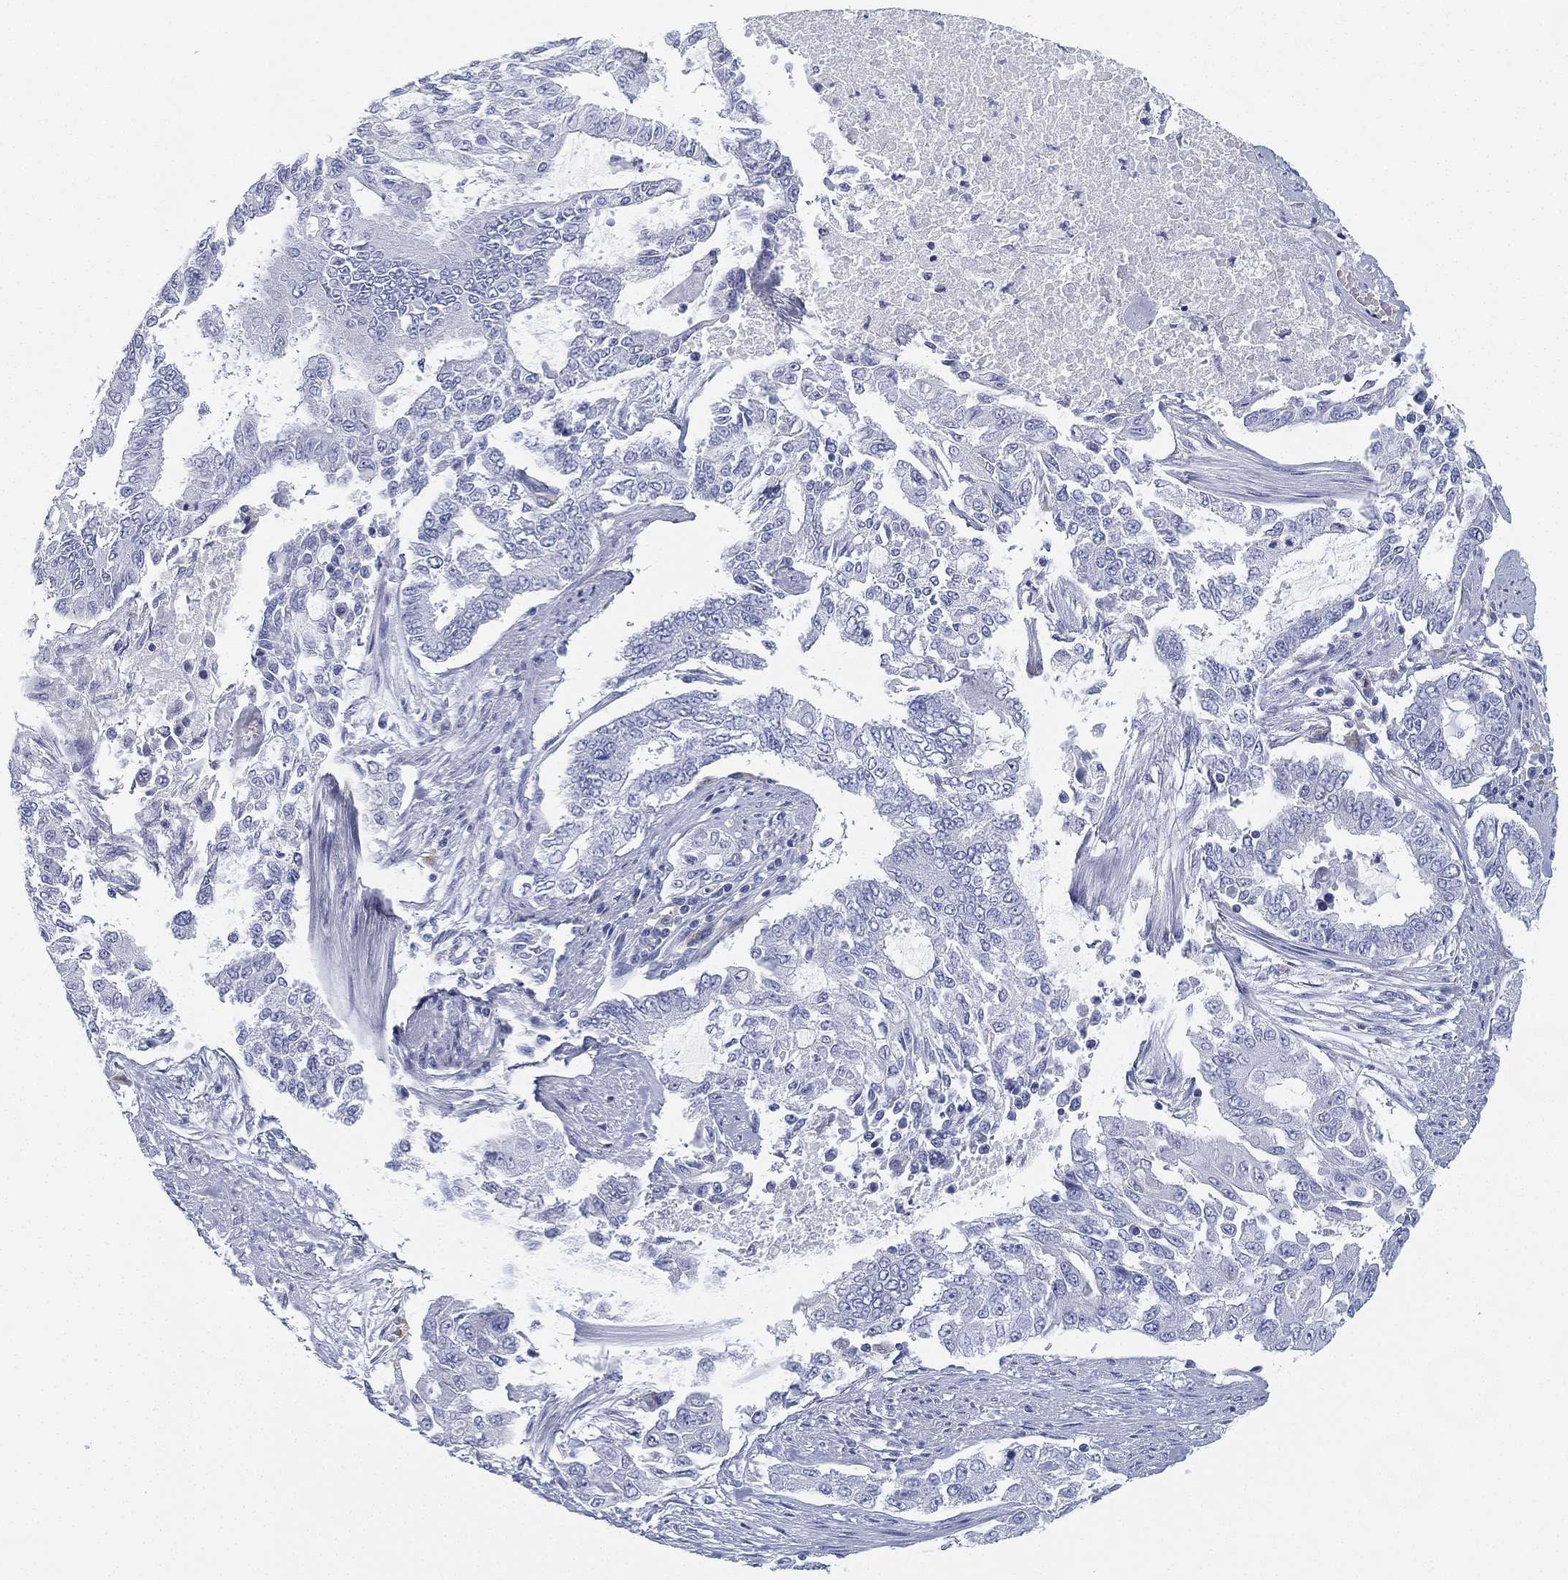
{"staining": {"intensity": "negative", "quantity": "none", "location": "none"}, "tissue": "endometrial cancer", "cell_type": "Tumor cells", "image_type": "cancer", "snomed": [{"axis": "morphology", "description": "Adenocarcinoma, NOS"}, {"axis": "topography", "description": "Uterus"}], "caption": "Immunohistochemical staining of human adenocarcinoma (endometrial) exhibits no significant expression in tumor cells.", "gene": "GPR61", "patient": {"sex": "female", "age": 59}}